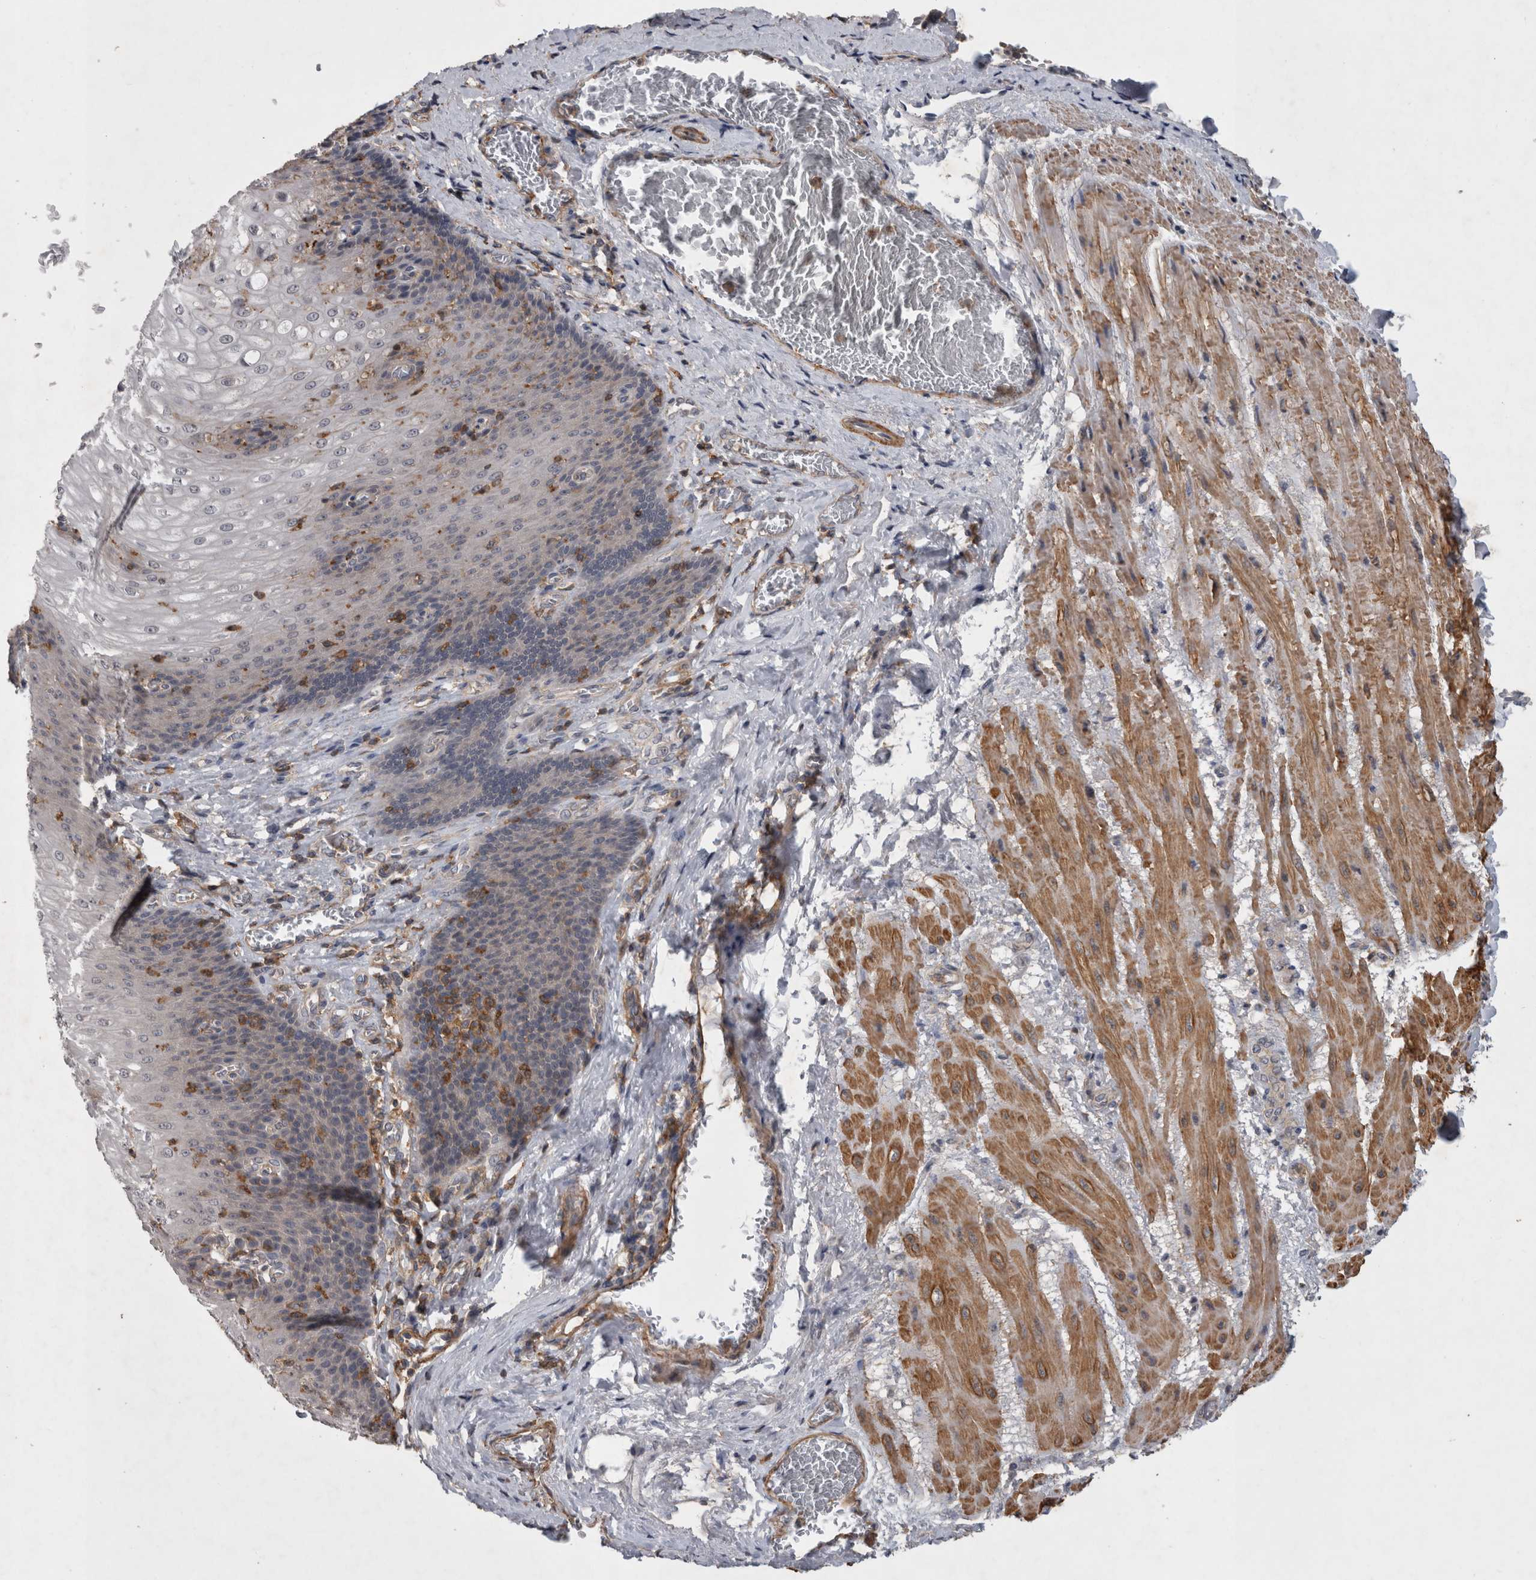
{"staining": {"intensity": "weak", "quantity": "<25%", "location": "cytoplasmic/membranous"}, "tissue": "esophagus", "cell_type": "Squamous epithelial cells", "image_type": "normal", "snomed": [{"axis": "morphology", "description": "Normal tissue, NOS"}, {"axis": "topography", "description": "Esophagus"}], "caption": "Squamous epithelial cells show no significant protein positivity in unremarkable esophagus. The staining is performed using DAB brown chromogen with nuclei counter-stained in using hematoxylin.", "gene": "SPATA48", "patient": {"sex": "male", "age": 48}}